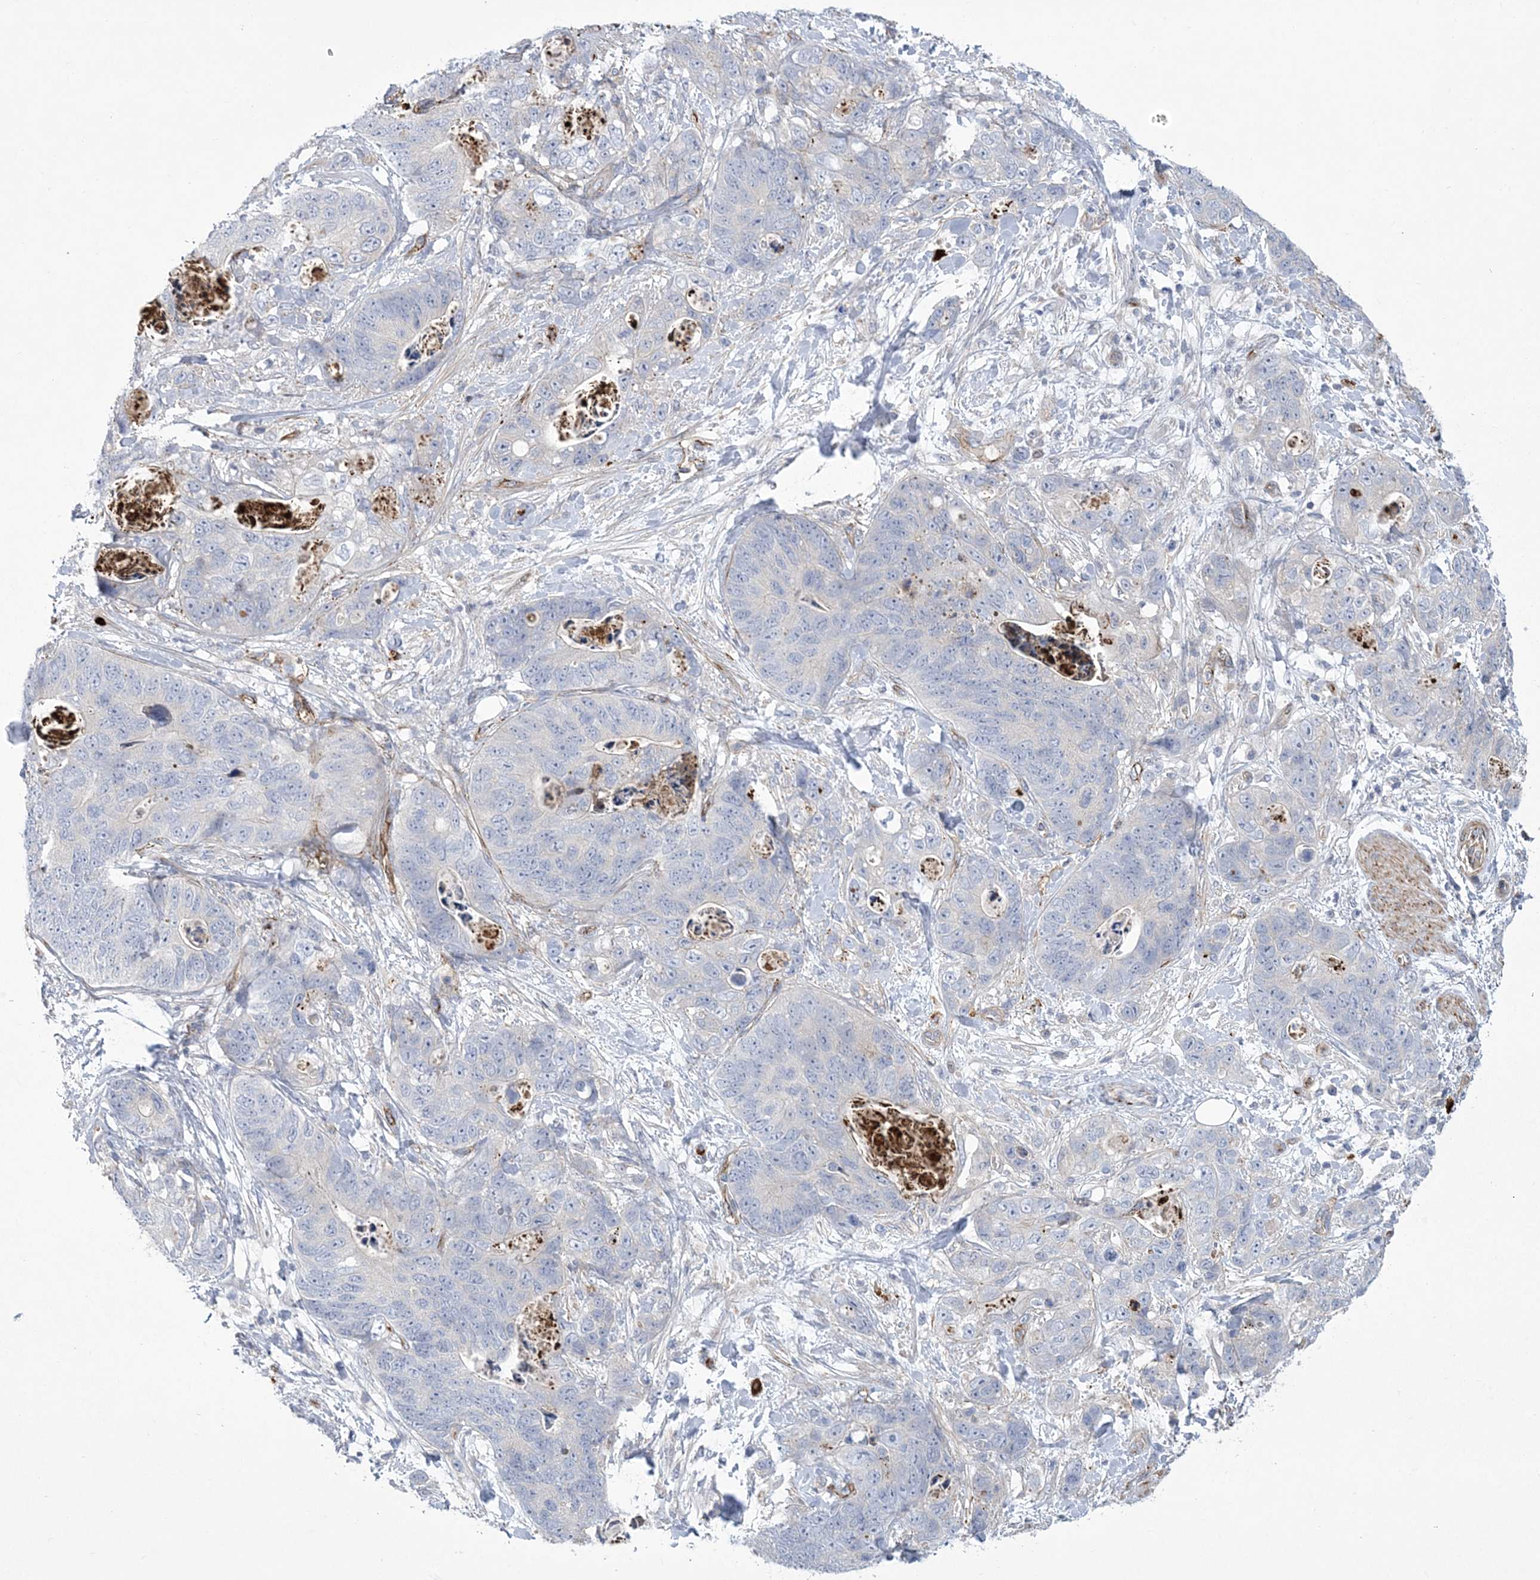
{"staining": {"intensity": "negative", "quantity": "none", "location": "none"}, "tissue": "stomach cancer", "cell_type": "Tumor cells", "image_type": "cancer", "snomed": [{"axis": "morphology", "description": "Normal tissue, NOS"}, {"axis": "morphology", "description": "Adenocarcinoma, NOS"}, {"axis": "topography", "description": "Stomach"}], "caption": "Immunohistochemical staining of human stomach cancer (adenocarcinoma) shows no significant positivity in tumor cells.", "gene": "CALN1", "patient": {"sex": "female", "age": 89}}